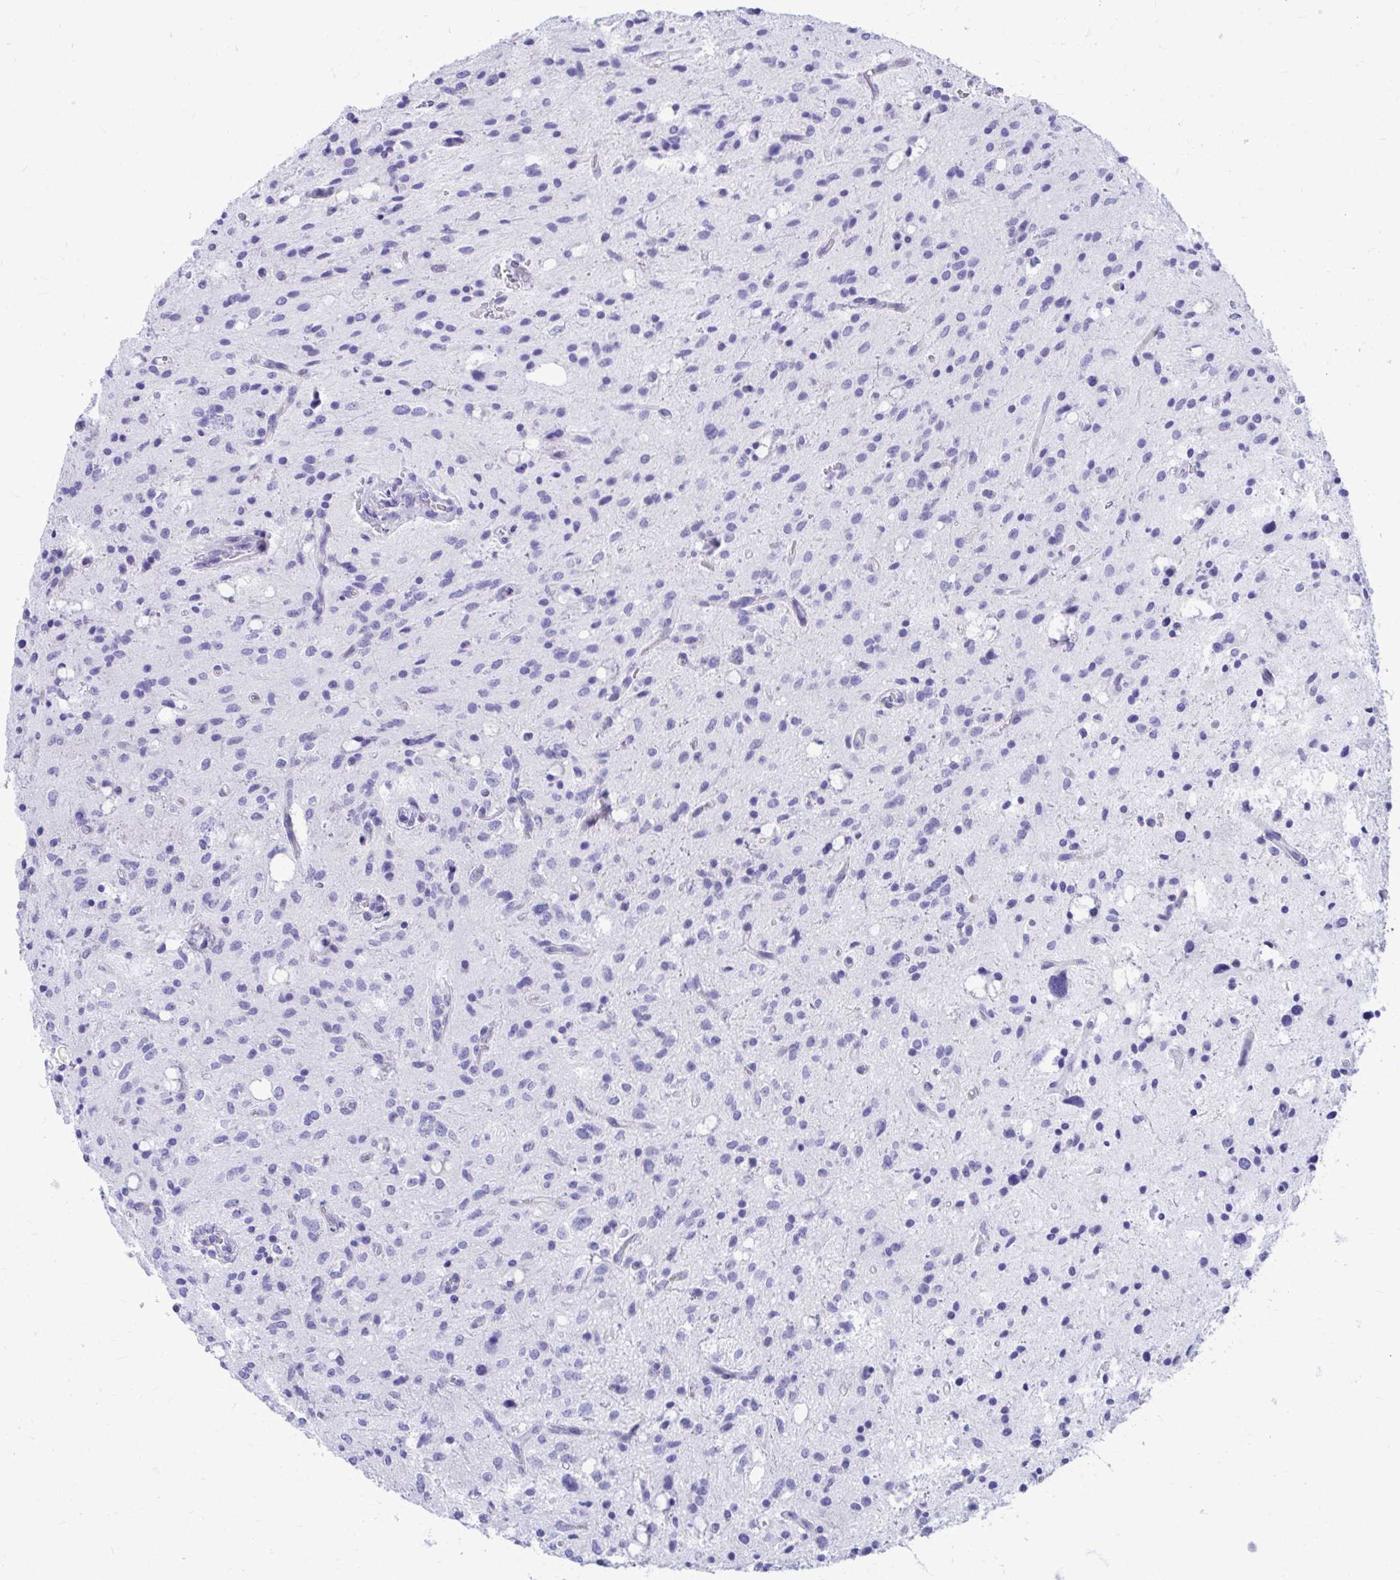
{"staining": {"intensity": "negative", "quantity": "none", "location": "none"}, "tissue": "glioma", "cell_type": "Tumor cells", "image_type": "cancer", "snomed": [{"axis": "morphology", "description": "Glioma, malignant, Low grade"}, {"axis": "topography", "description": "Brain"}], "caption": "High power microscopy image of an IHC image of glioma, revealing no significant expression in tumor cells.", "gene": "SHISA8", "patient": {"sex": "female", "age": 58}}